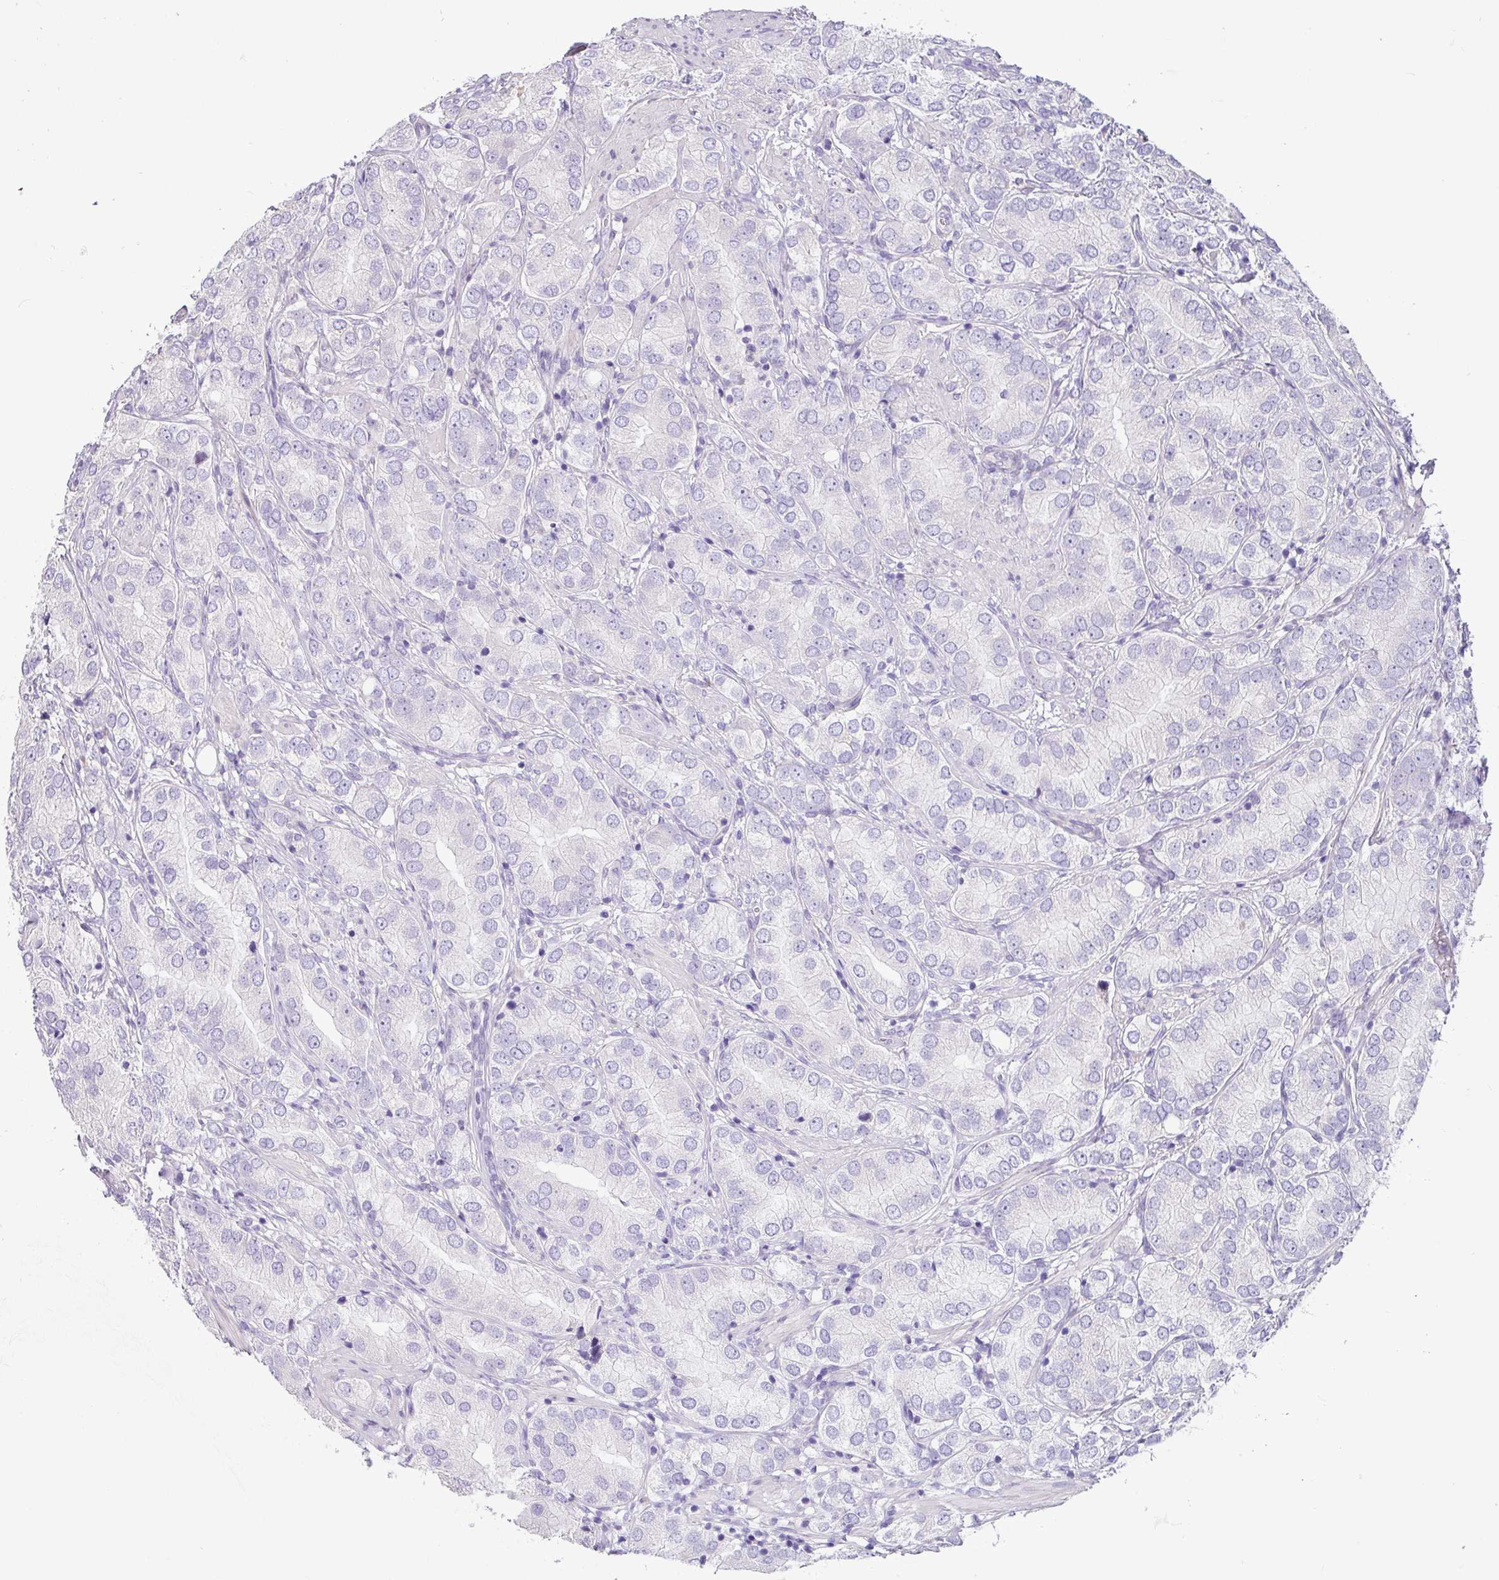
{"staining": {"intensity": "negative", "quantity": "none", "location": "none"}, "tissue": "prostate cancer", "cell_type": "Tumor cells", "image_type": "cancer", "snomed": [{"axis": "morphology", "description": "Adenocarcinoma, High grade"}, {"axis": "topography", "description": "Prostate"}], "caption": "Immunohistochemistry image of prostate cancer stained for a protein (brown), which exhibits no staining in tumor cells.", "gene": "ZG16", "patient": {"sex": "male", "age": 82}}